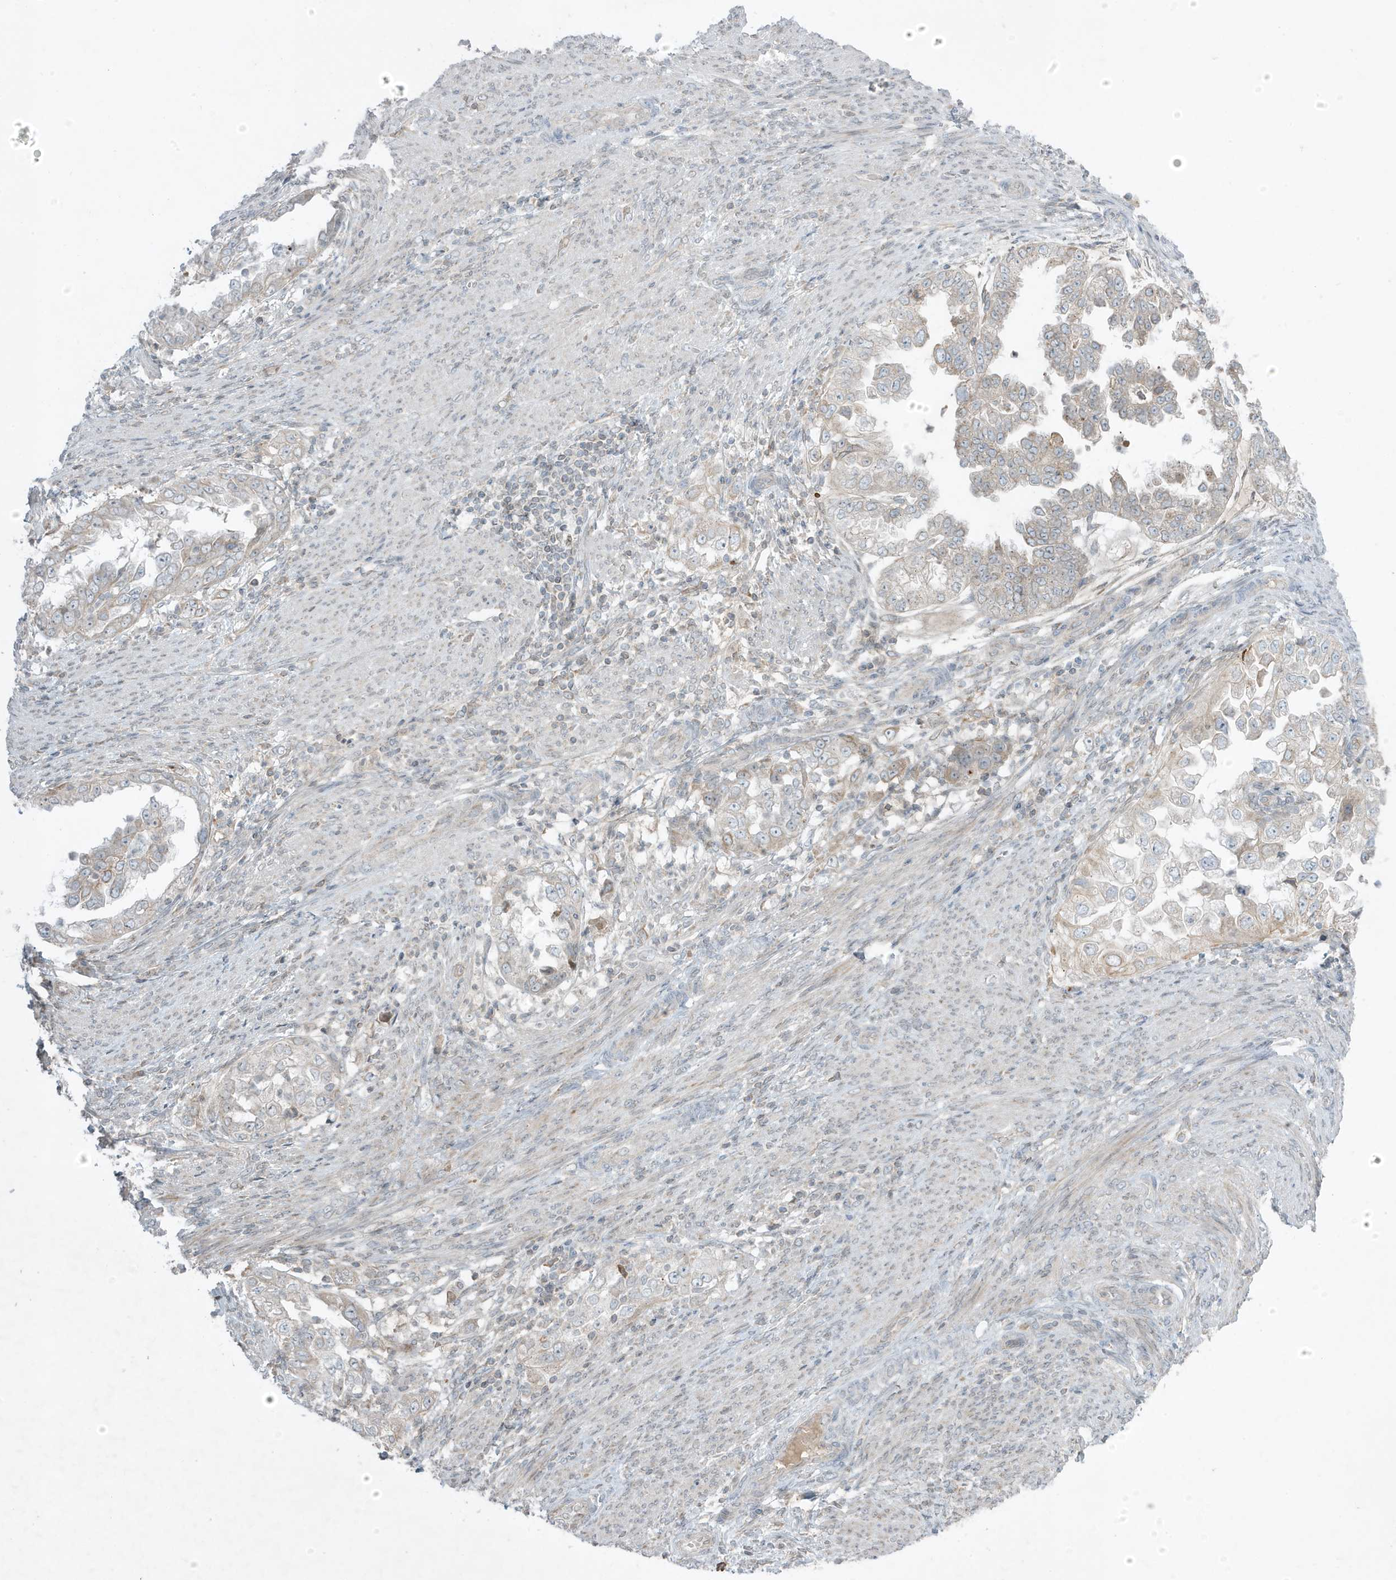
{"staining": {"intensity": "weak", "quantity": "<25%", "location": "cytoplasmic/membranous"}, "tissue": "endometrial cancer", "cell_type": "Tumor cells", "image_type": "cancer", "snomed": [{"axis": "morphology", "description": "Adenocarcinoma, NOS"}, {"axis": "topography", "description": "Endometrium"}], "caption": "Tumor cells show no significant staining in endometrial adenocarcinoma.", "gene": "FNDC1", "patient": {"sex": "female", "age": 85}}